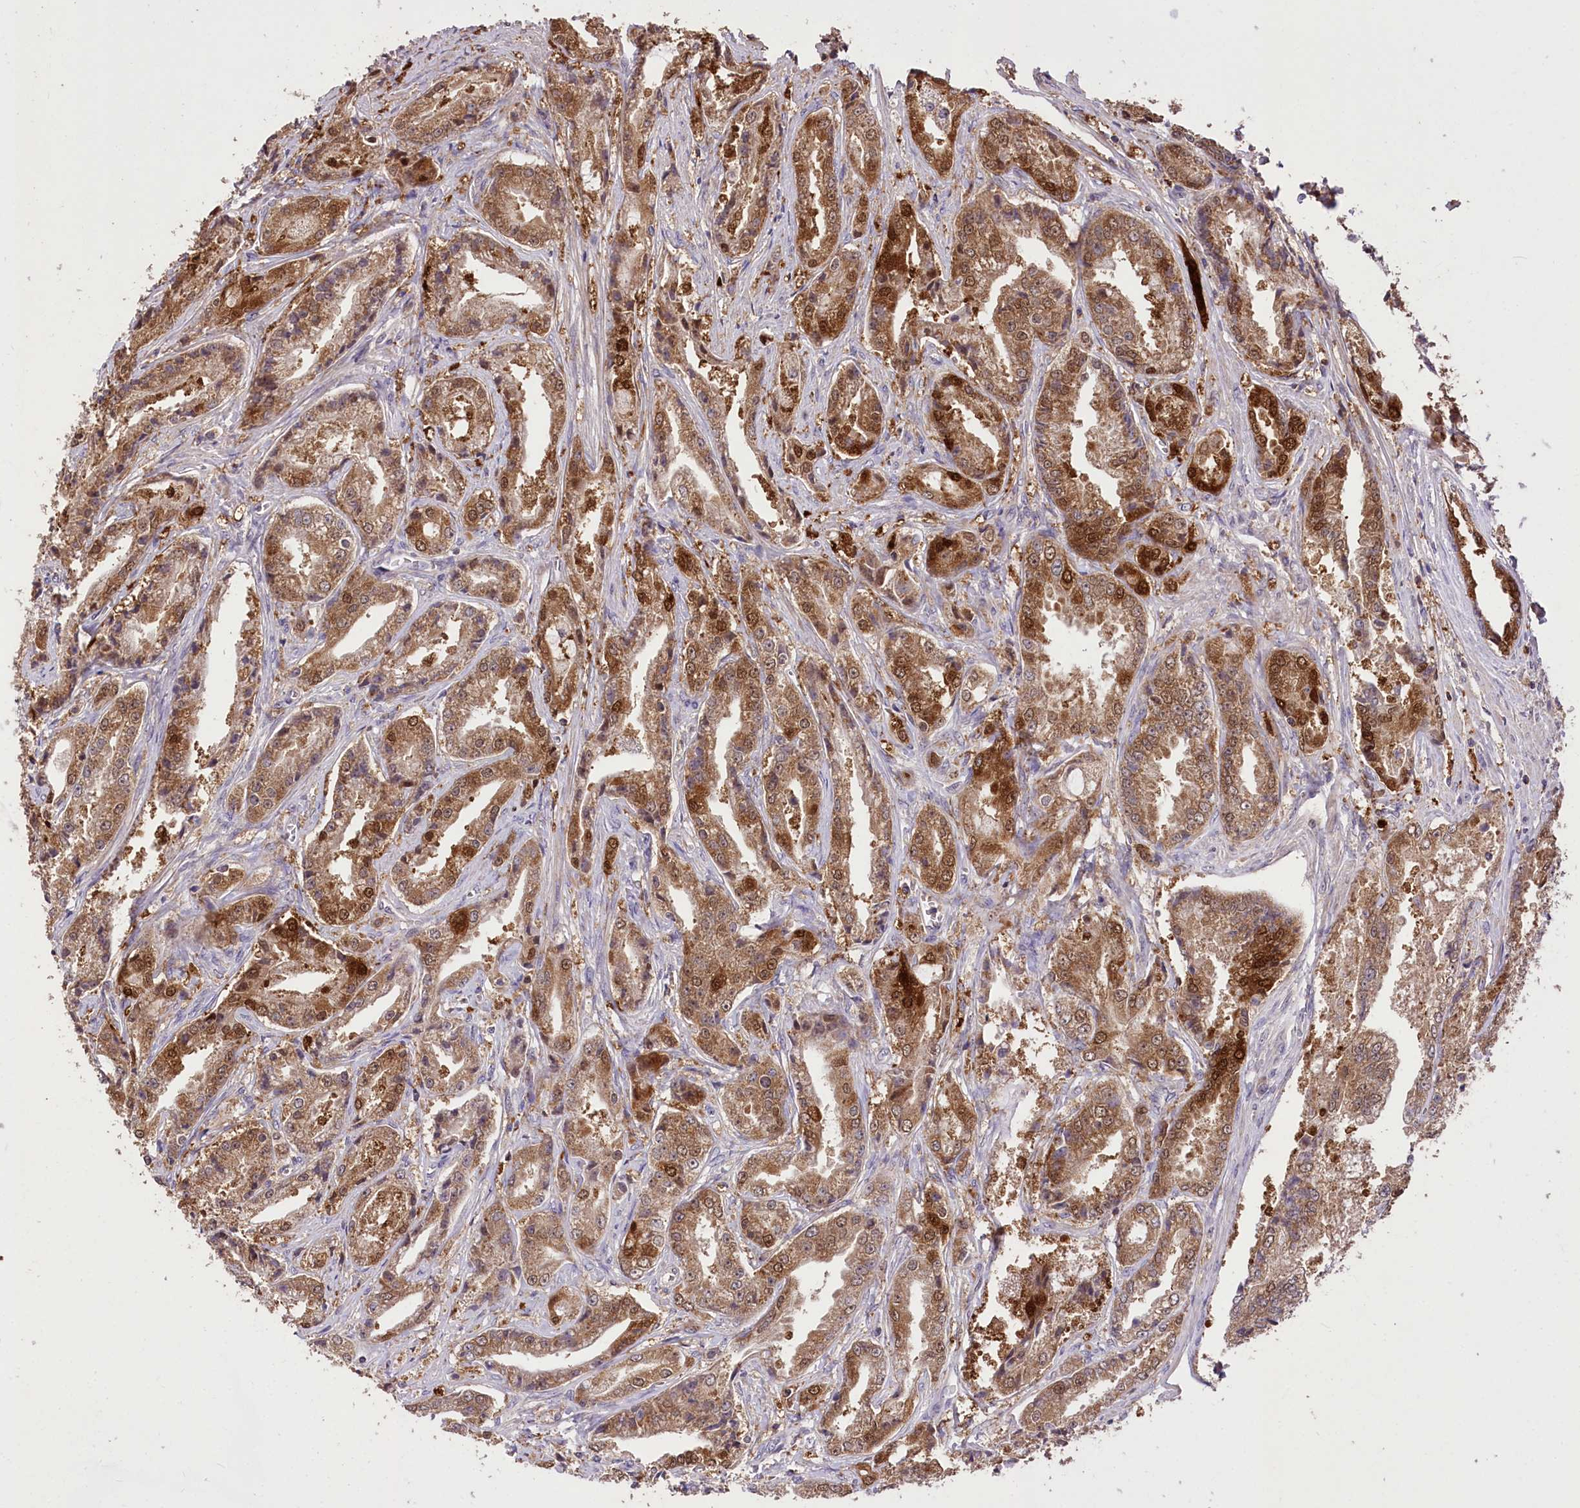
{"staining": {"intensity": "strong", "quantity": ">75%", "location": "cytoplasmic/membranous,nuclear"}, "tissue": "prostate cancer", "cell_type": "Tumor cells", "image_type": "cancer", "snomed": [{"axis": "morphology", "description": "Adenocarcinoma, High grade"}, {"axis": "topography", "description": "Prostate"}], "caption": "This histopathology image displays IHC staining of human adenocarcinoma (high-grade) (prostate), with high strong cytoplasmic/membranous and nuclear staining in approximately >75% of tumor cells.", "gene": "SERGEF", "patient": {"sex": "male", "age": 72}}